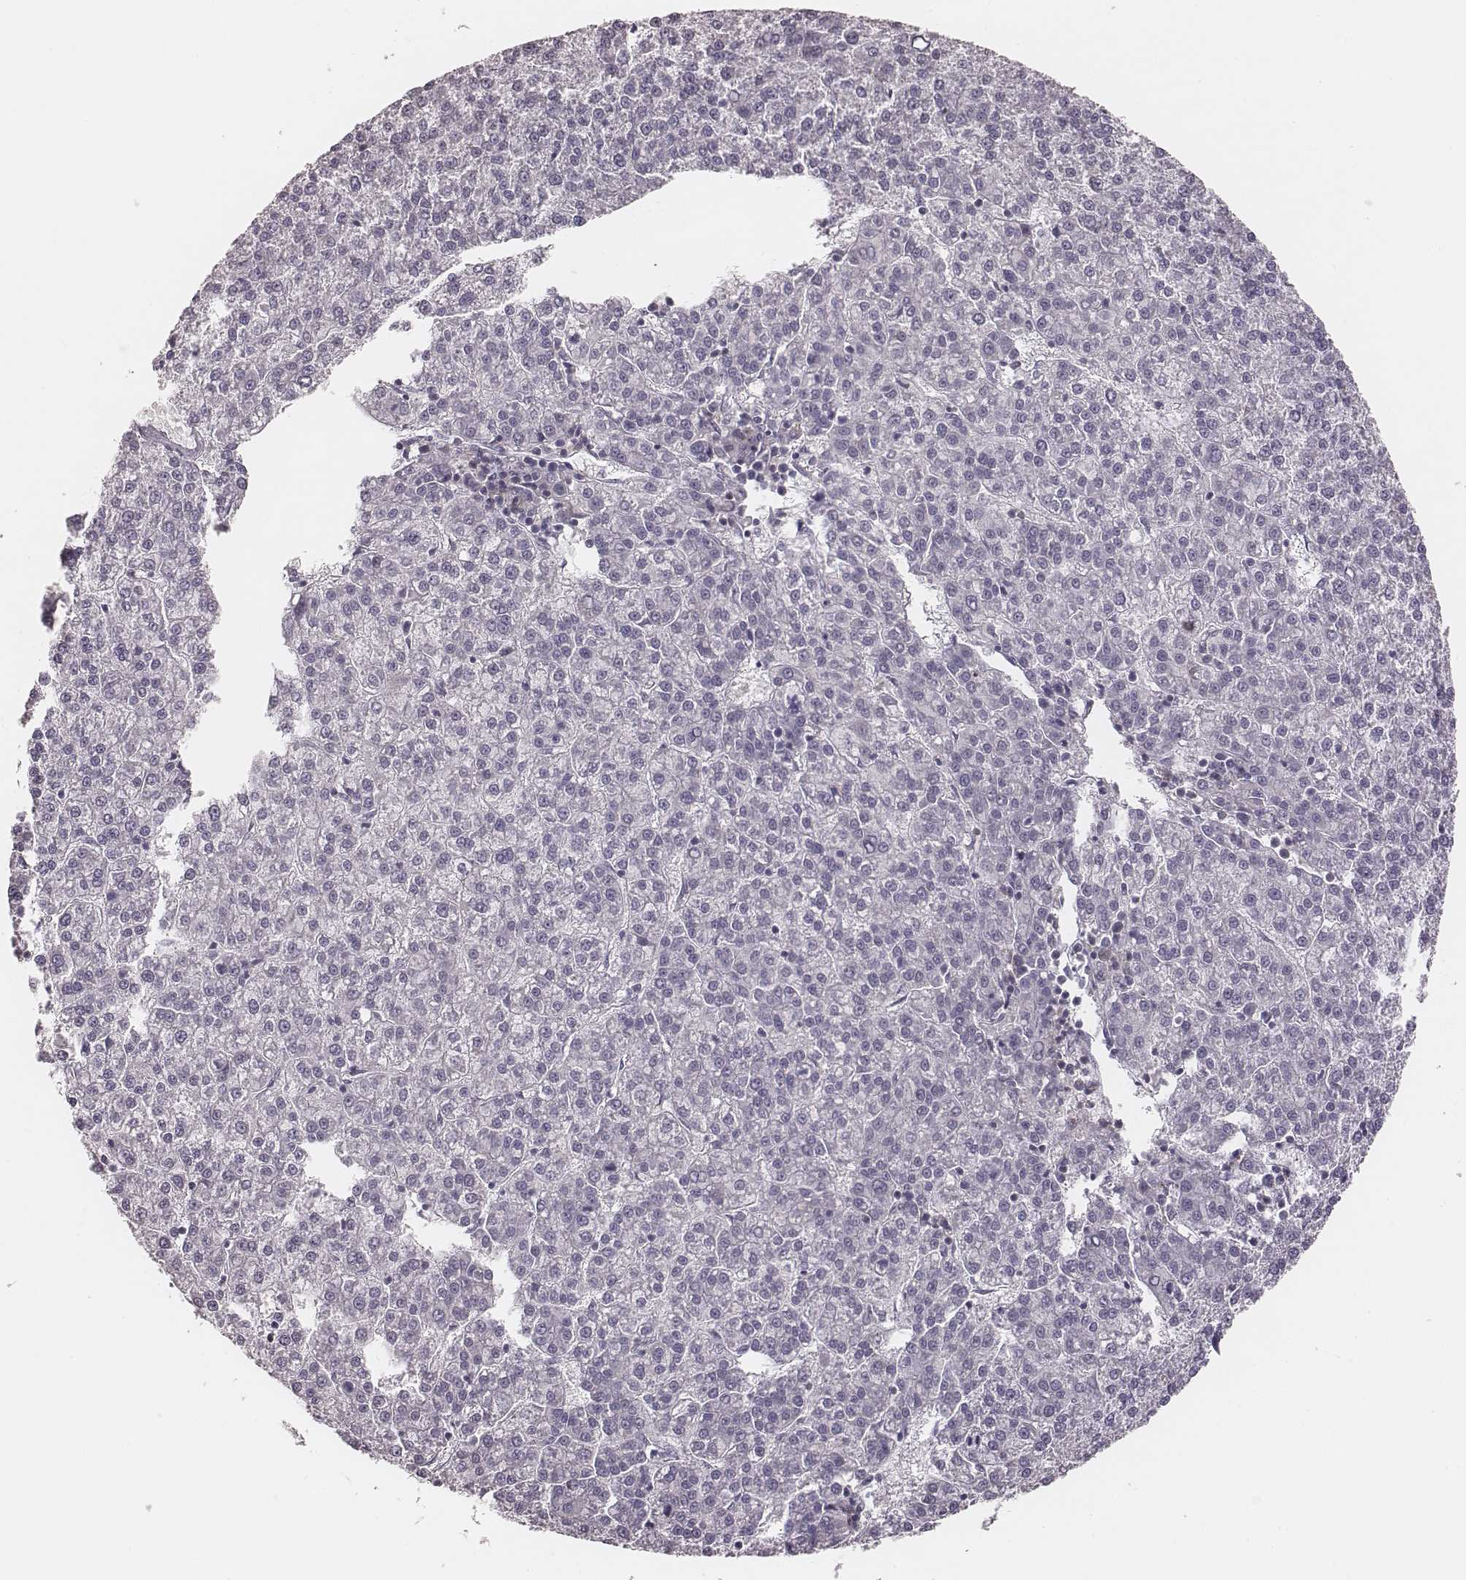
{"staining": {"intensity": "negative", "quantity": "none", "location": "none"}, "tissue": "liver cancer", "cell_type": "Tumor cells", "image_type": "cancer", "snomed": [{"axis": "morphology", "description": "Carcinoma, Hepatocellular, NOS"}, {"axis": "topography", "description": "Liver"}], "caption": "Tumor cells show no significant protein expression in liver cancer.", "gene": "MSX1", "patient": {"sex": "female", "age": 58}}